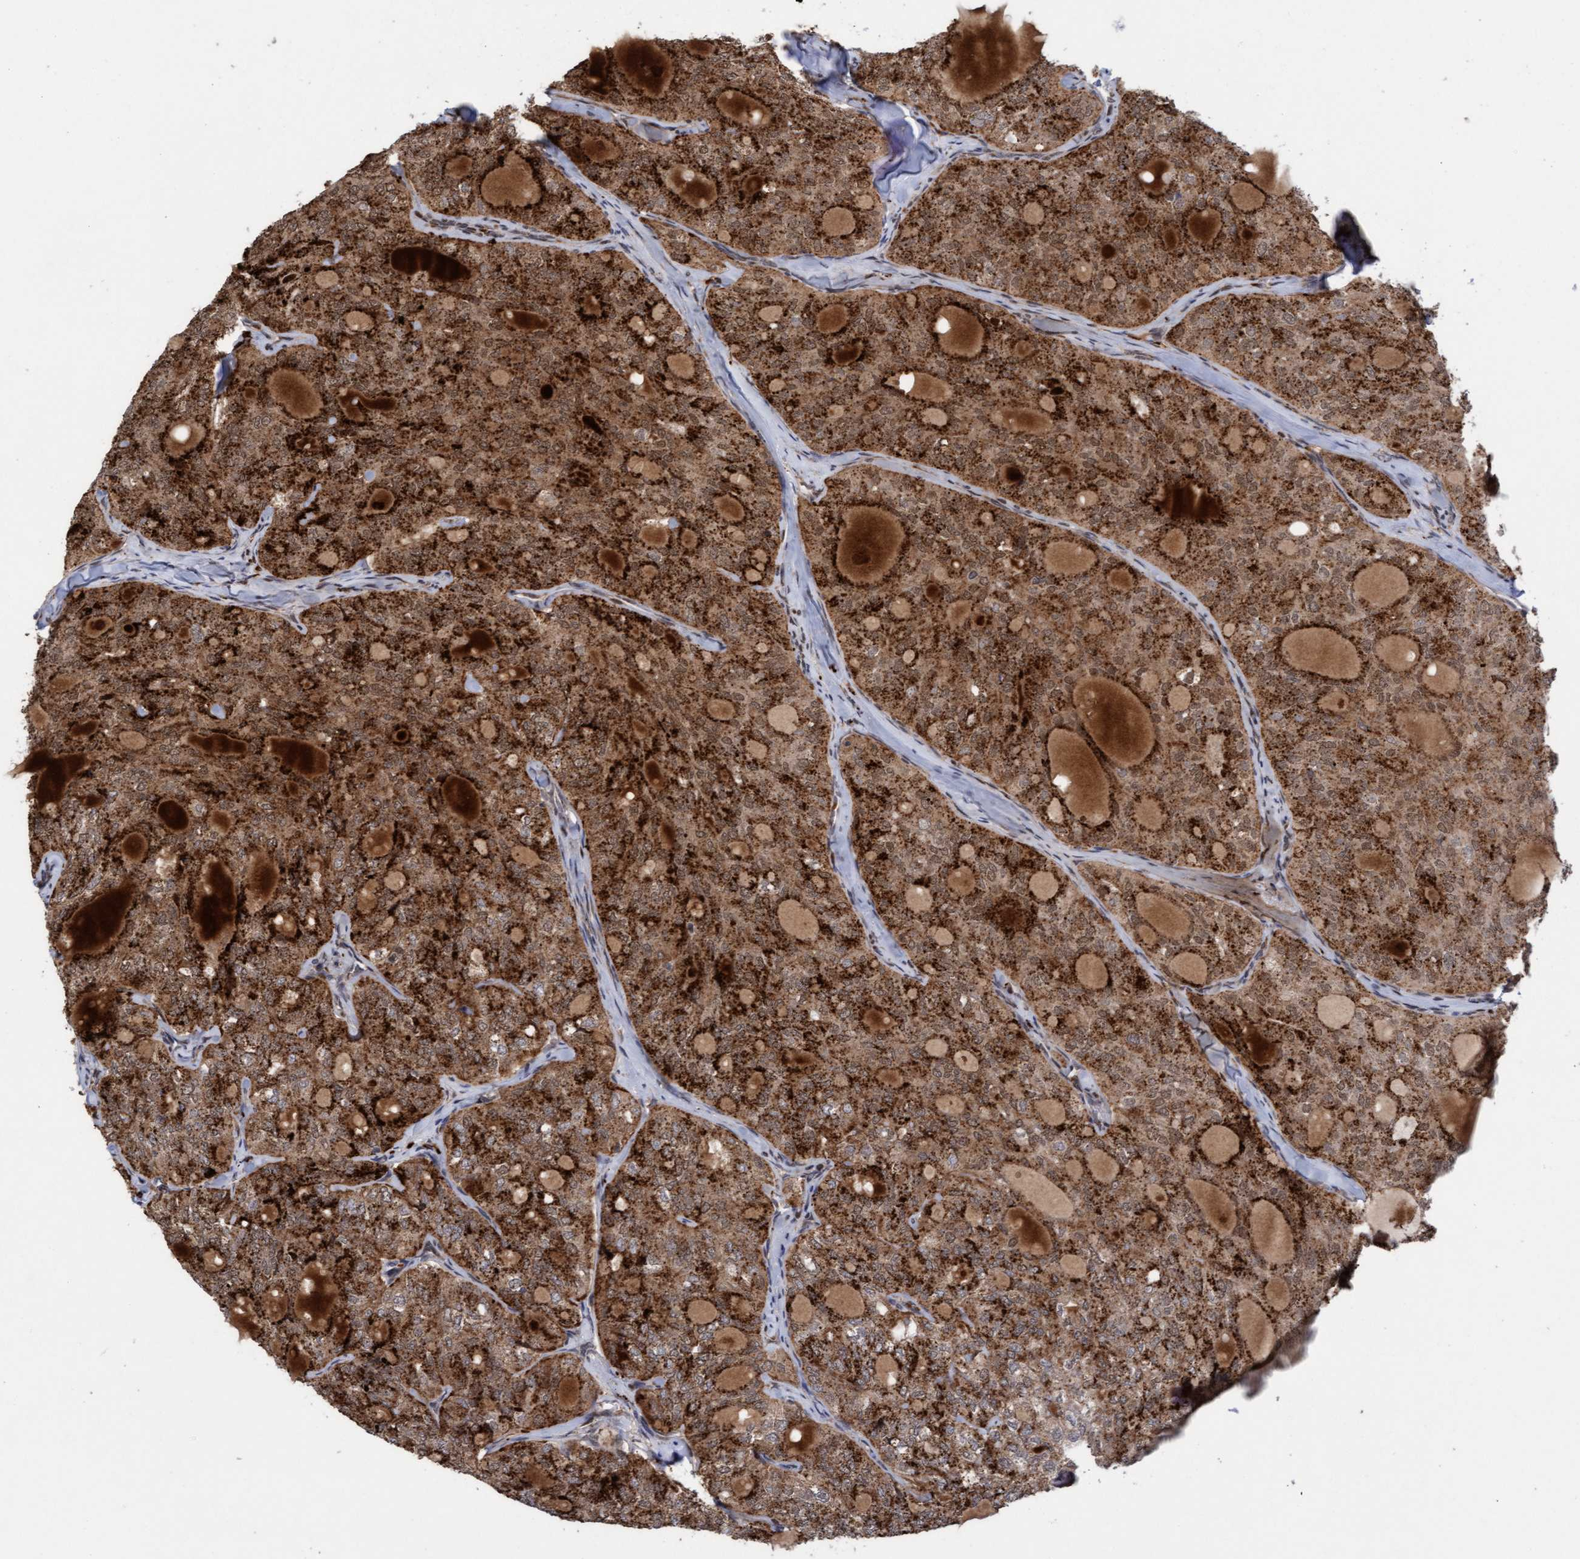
{"staining": {"intensity": "strong", "quantity": ">75%", "location": "cytoplasmic/membranous"}, "tissue": "thyroid cancer", "cell_type": "Tumor cells", "image_type": "cancer", "snomed": [{"axis": "morphology", "description": "Follicular adenoma carcinoma, NOS"}, {"axis": "topography", "description": "Thyroid gland"}], "caption": "Protein staining displays strong cytoplasmic/membranous staining in about >75% of tumor cells in thyroid cancer.", "gene": "TANC2", "patient": {"sex": "male", "age": 75}}